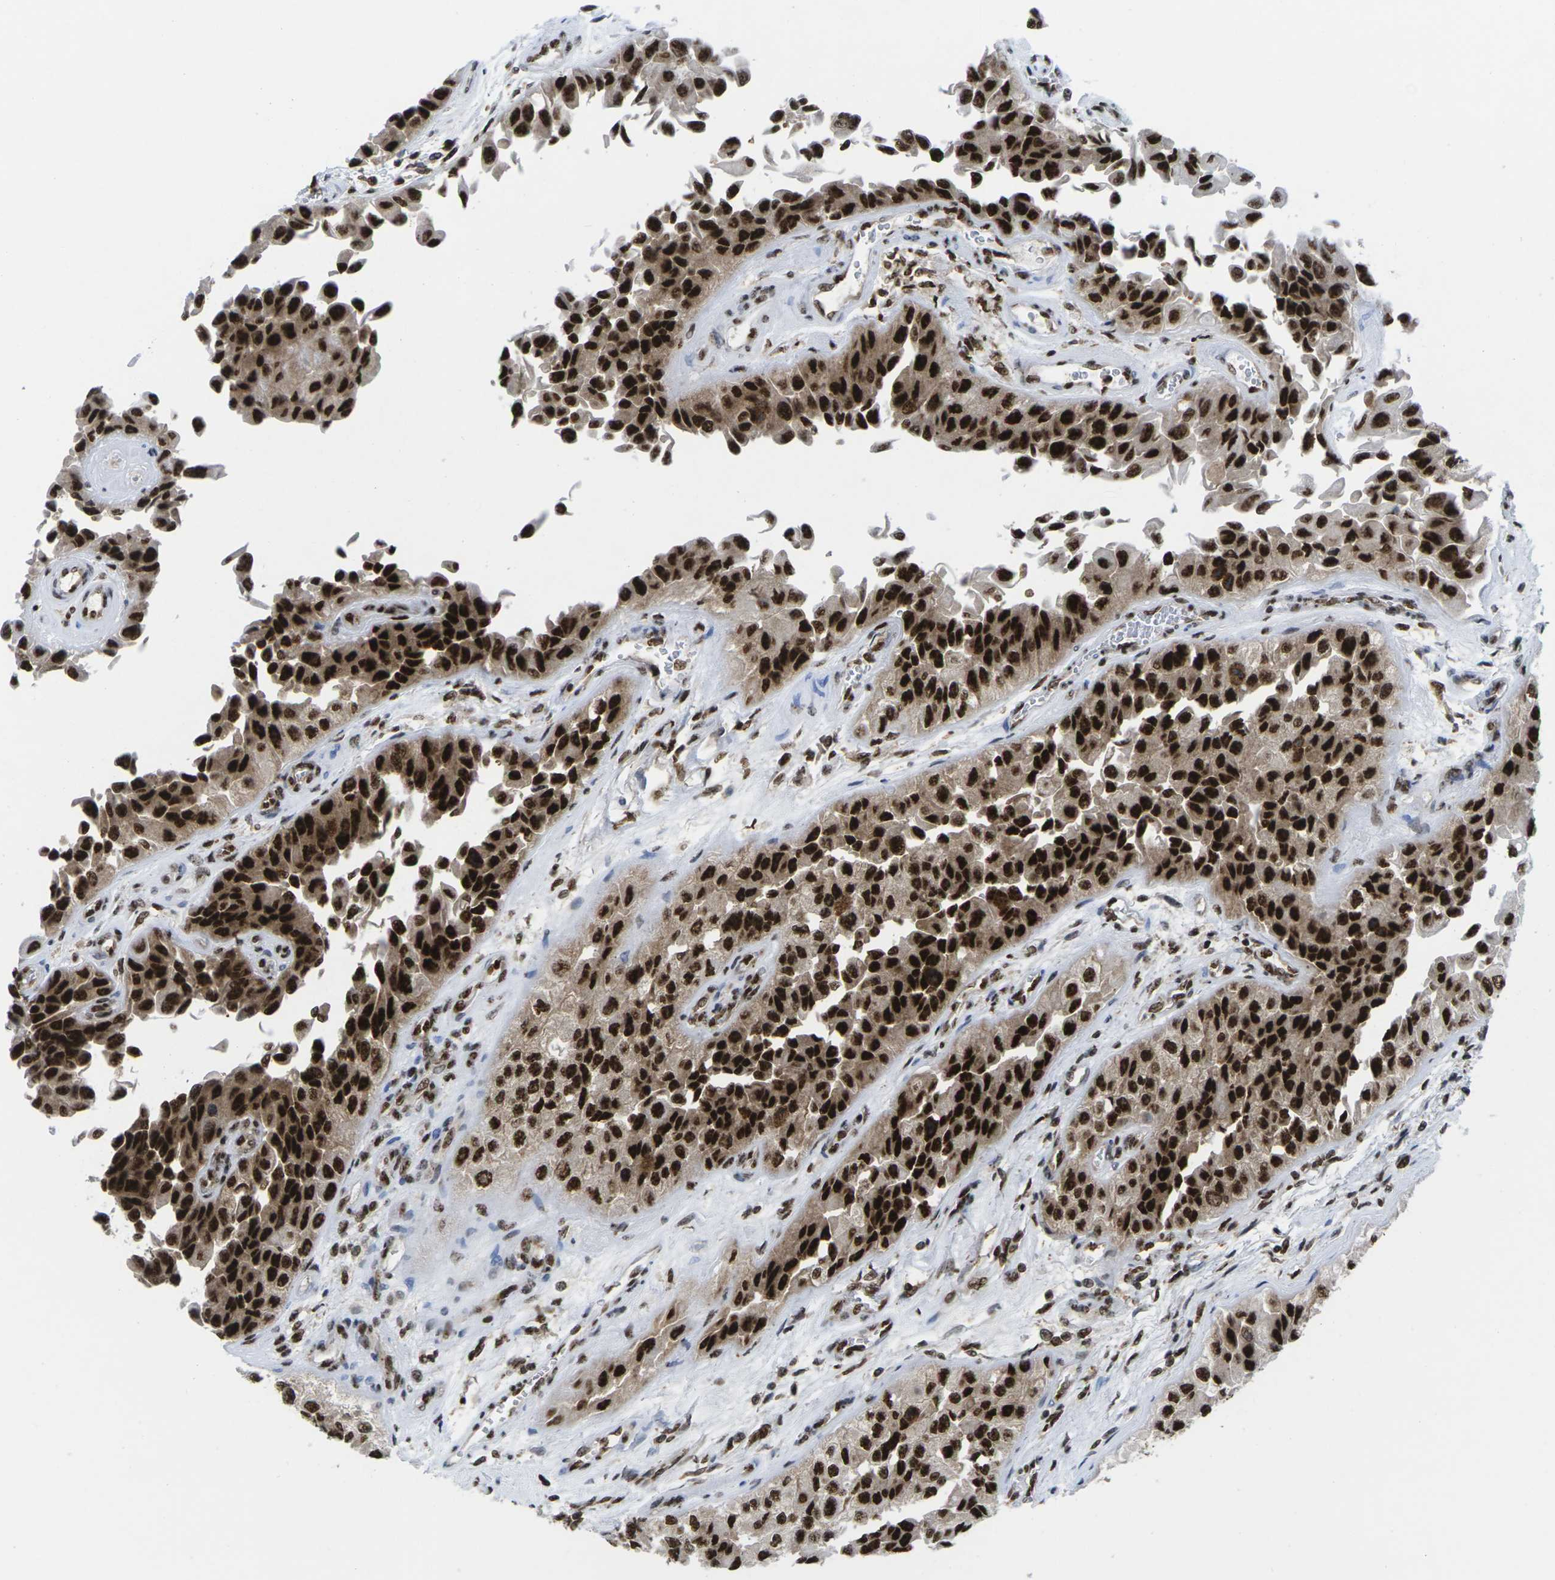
{"staining": {"intensity": "strong", "quantity": ">75%", "location": "nuclear"}, "tissue": "urothelial cancer", "cell_type": "Tumor cells", "image_type": "cancer", "snomed": [{"axis": "morphology", "description": "Urothelial carcinoma, High grade"}, {"axis": "topography", "description": "Kidney"}, {"axis": "topography", "description": "Urinary bladder"}], "caption": "Urothelial cancer tissue displays strong nuclear staining in approximately >75% of tumor cells", "gene": "MAGOH", "patient": {"sex": "male", "age": 77}}